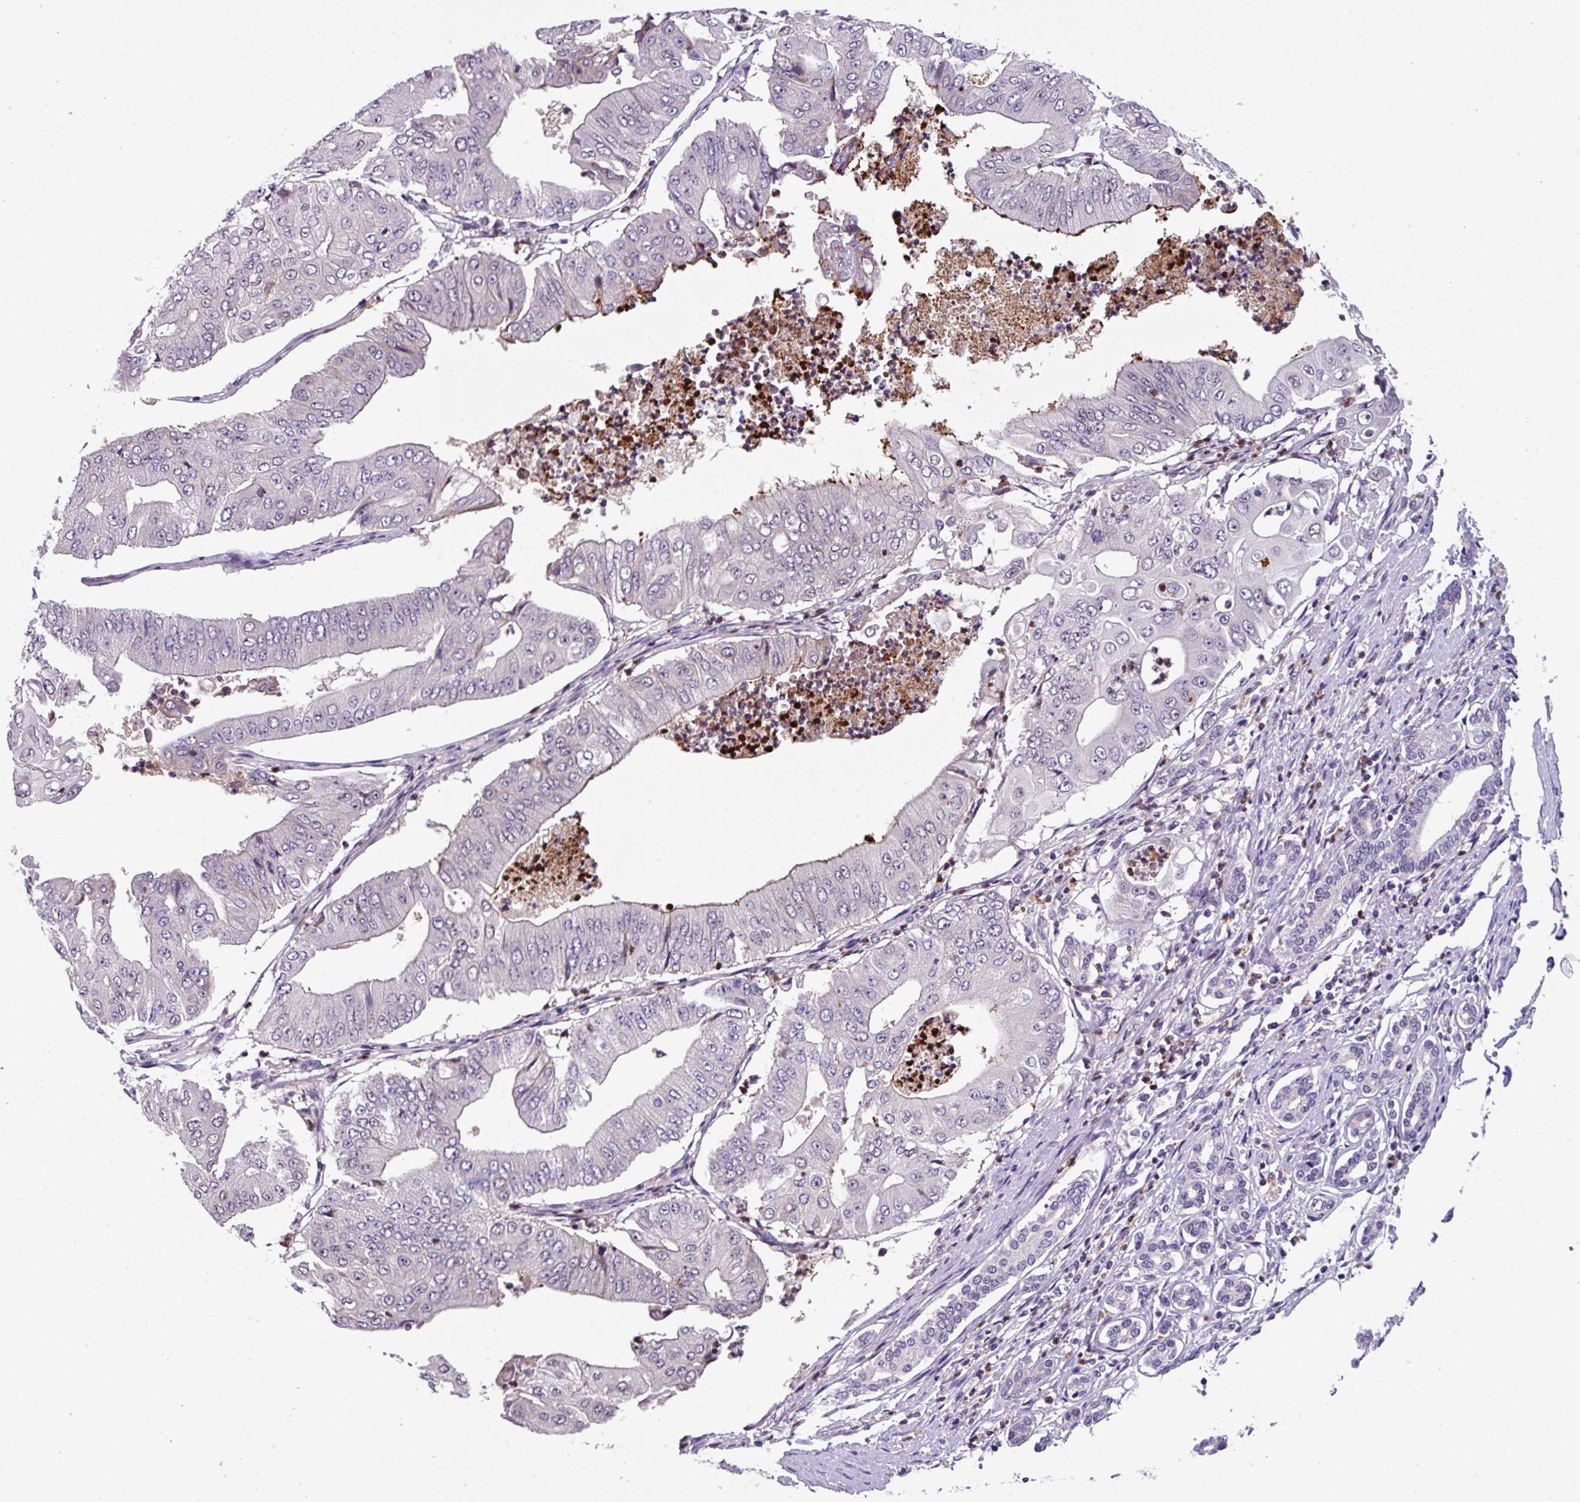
{"staining": {"intensity": "negative", "quantity": "none", "location": "none"}, "tissue": "pancreatic cancer", "cell_type": "Tumor cells", "image_type": "cancer", "snomed": [{"axis": "morphology", "description": "Adenocarcinoma, NOS"}, {"axis": "topography", "description": "Pancreas"}], "caption": "High magnification brightfield microscopy of pancreatic adenocarcinoma stained with DAB (3,3'-diaminobenzidine) (brown) and counterstained with hematoxylin (blue): tumor cells show no significant staining.", "gene": "ZFP3", "patient": {"sex": "female", "age": 77}}